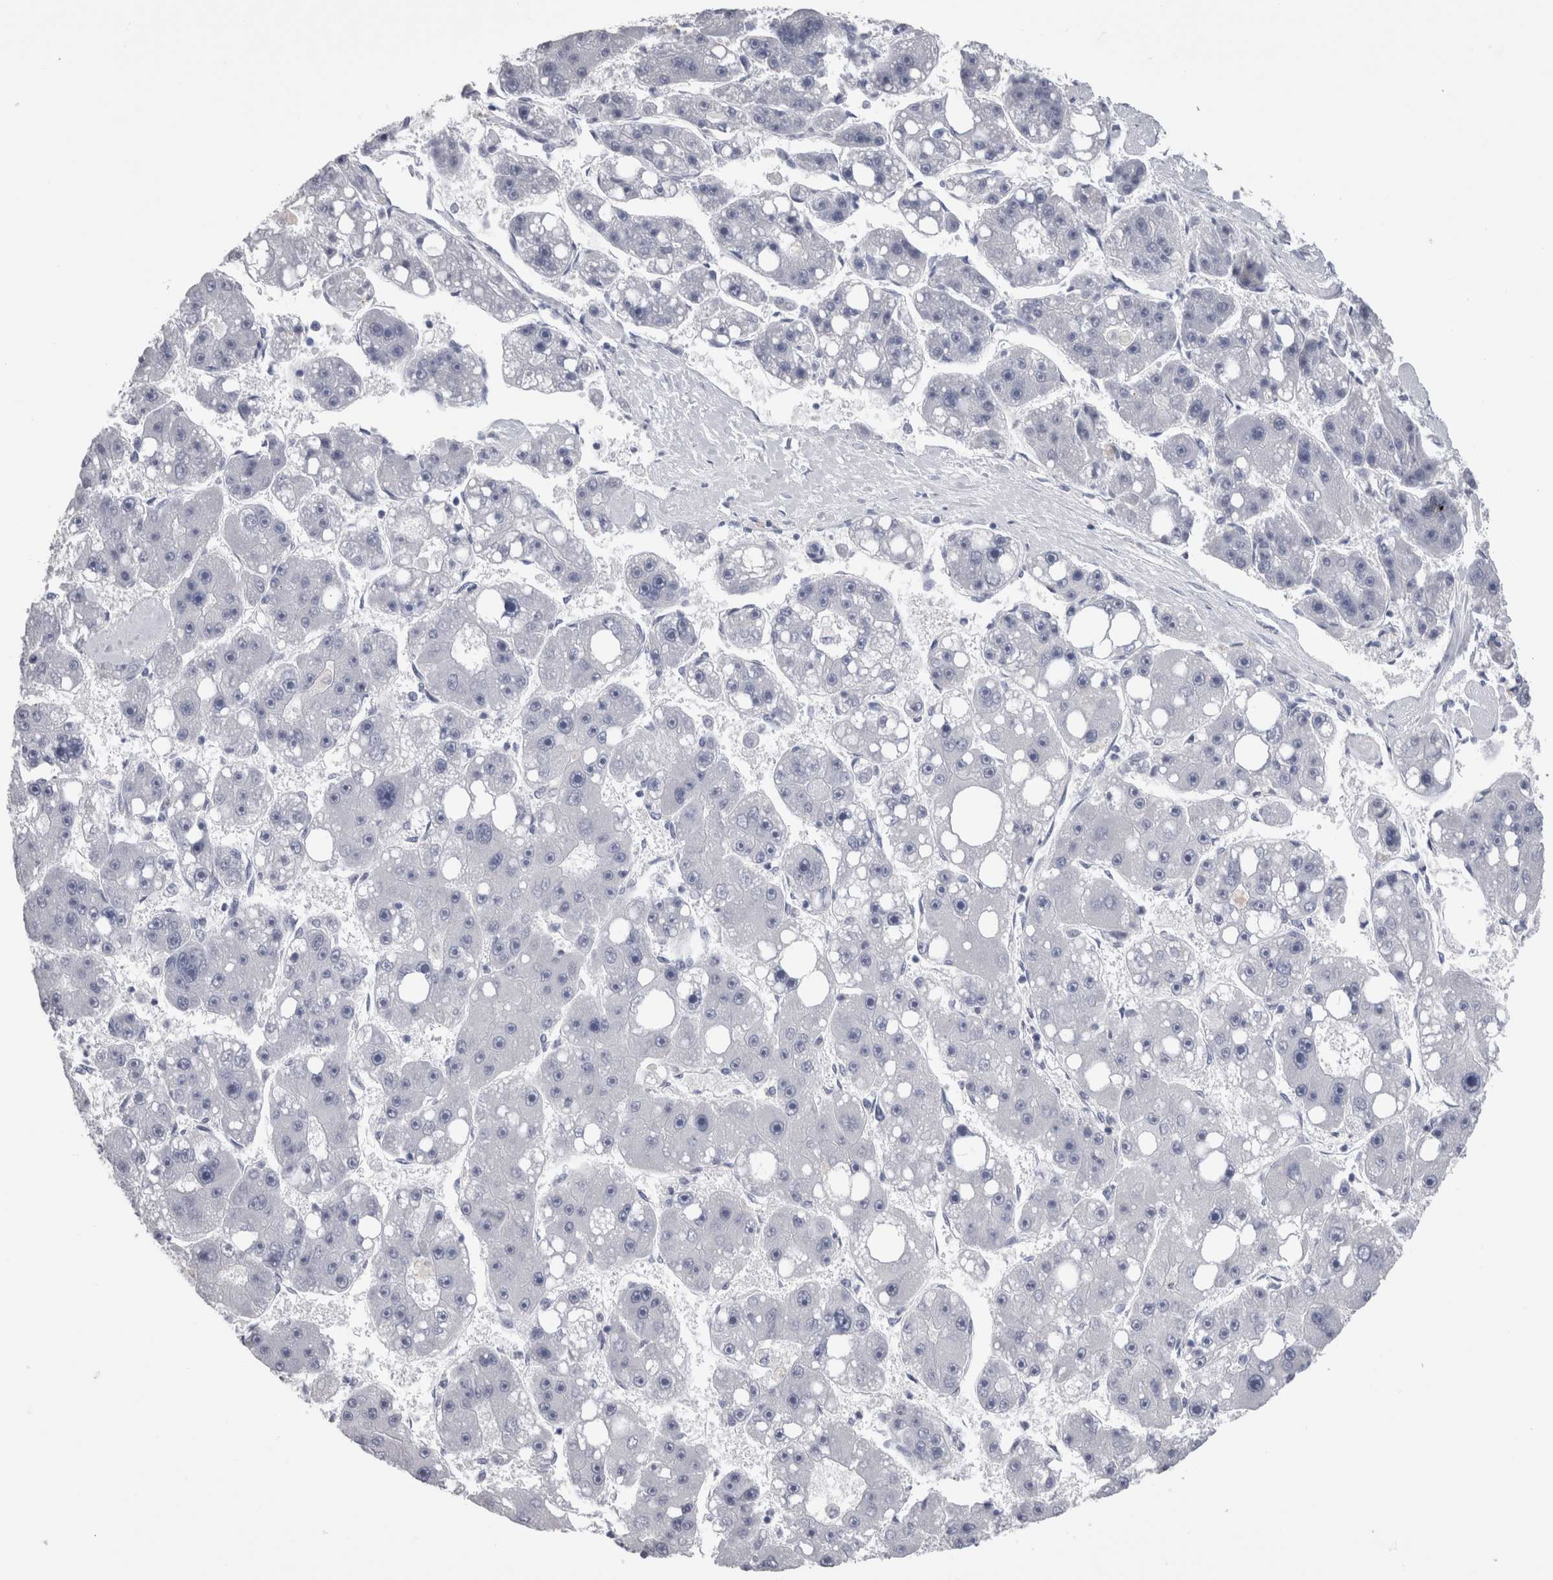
{"staining": {"intensity": "negative", "quantity": "none", "location": "none"}, "tissue": "liver cancer", "cell_type": "Tumor cells", "image_type": "cancer", "snomed": [{"axis": "morphology", "description": "Carcinoma, Hepatocellular, NOS"}, {"axis": "topography", "description": "Liver"}], "caption": "IHC of human hepatocellular carcinoma (liver) reveals no staining in tumor cells.", "gene": "CA8", "patient": {"sex": "female", "age": 61}}